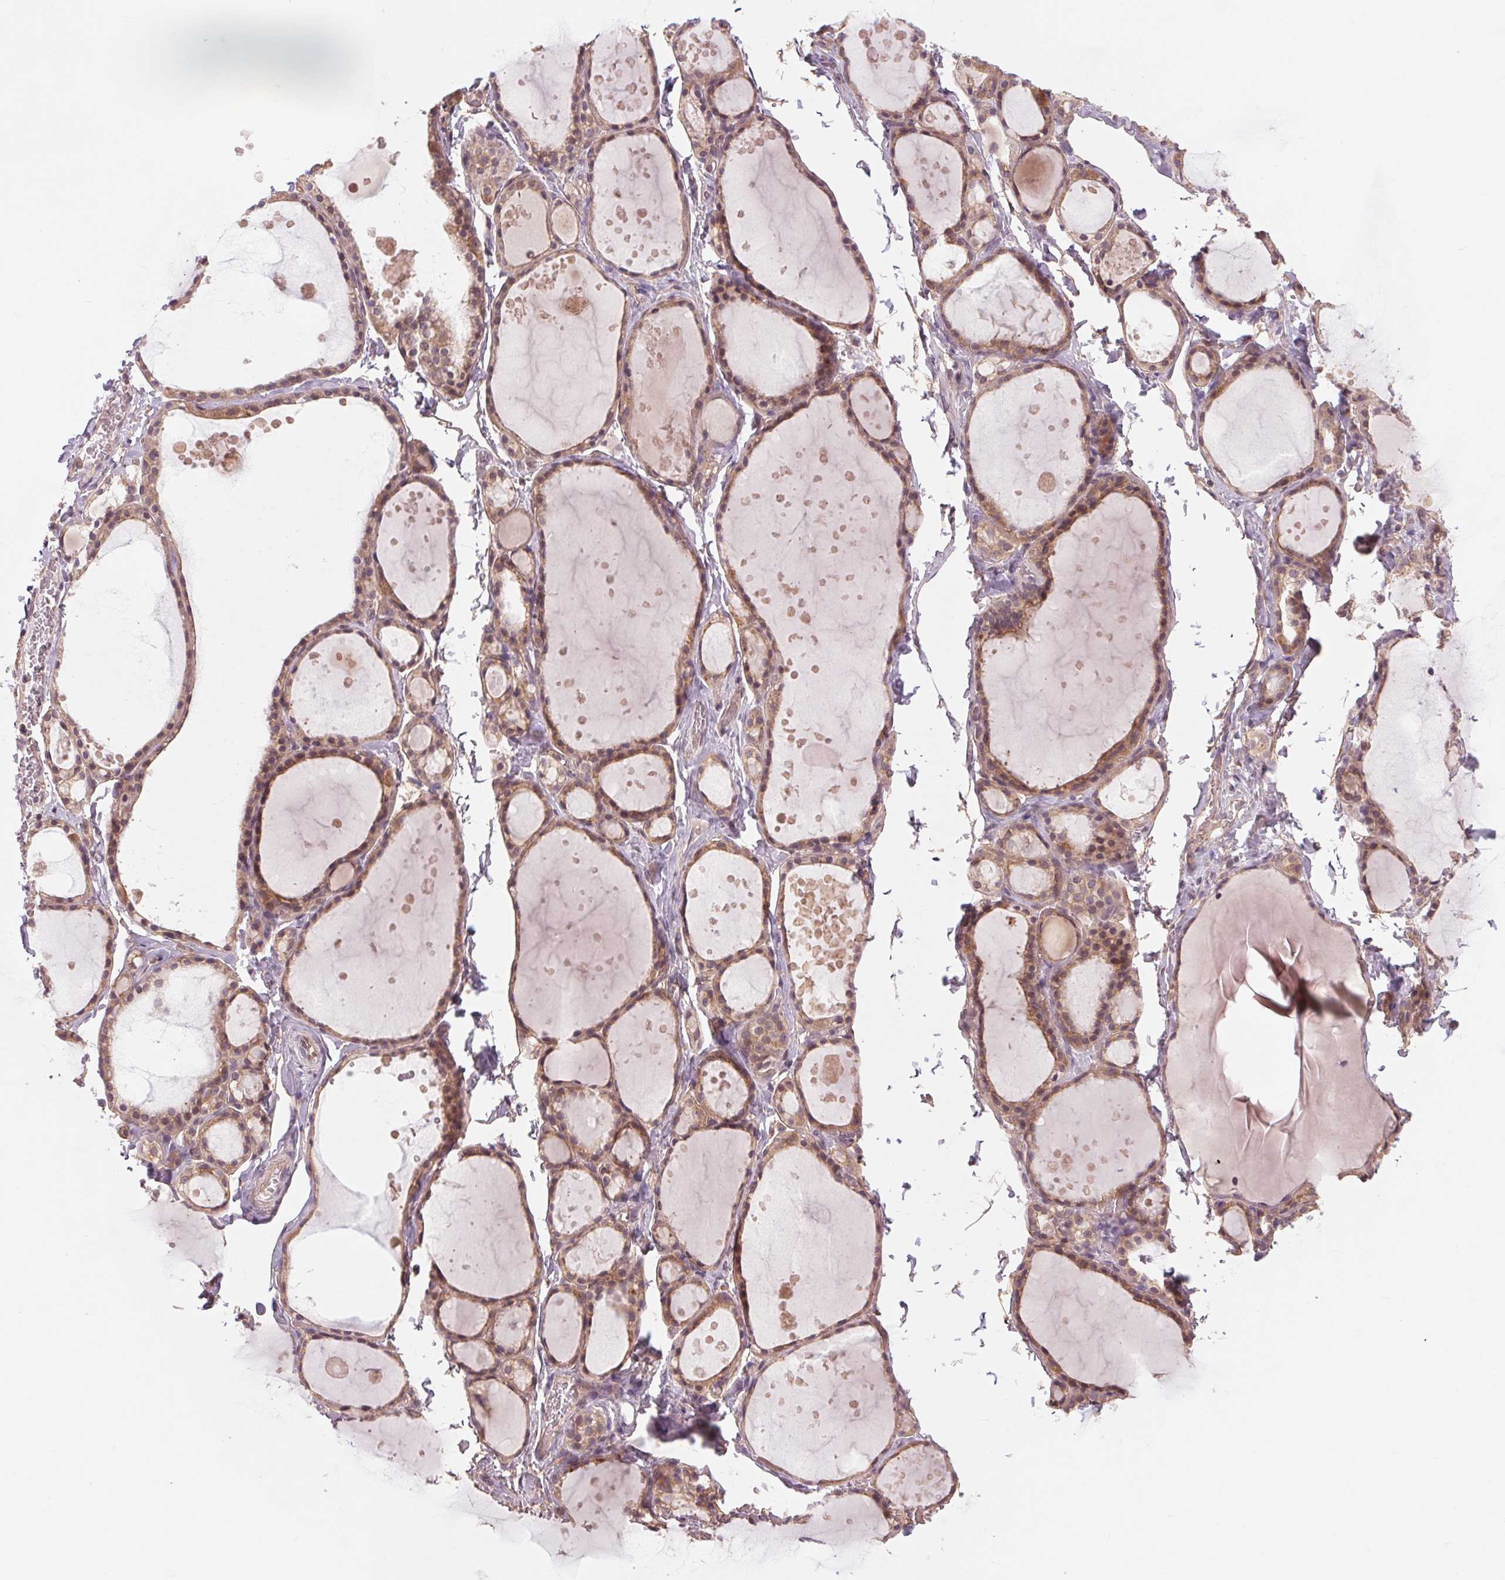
{"staining": {"intensity": "weak", "quantity": ">75%", "location": "cytoplasmic/membranous"}, "tissue": "thyroid gland", "cell_type": "Glandular cells", "image_type": "normal", "snomed": [{"axis": "morphology", "description": "Normal tissue, NOS"}, {"axis": "topography", "description": "Thyroid gland"}], "caption": "Thyroid gland stained with IHC exhibits weak cytoplasmic/membranous expression in about >75% of glandular cells.", "gene": "SH3RF2", "patient": {"sex": "male", "age": 68}}